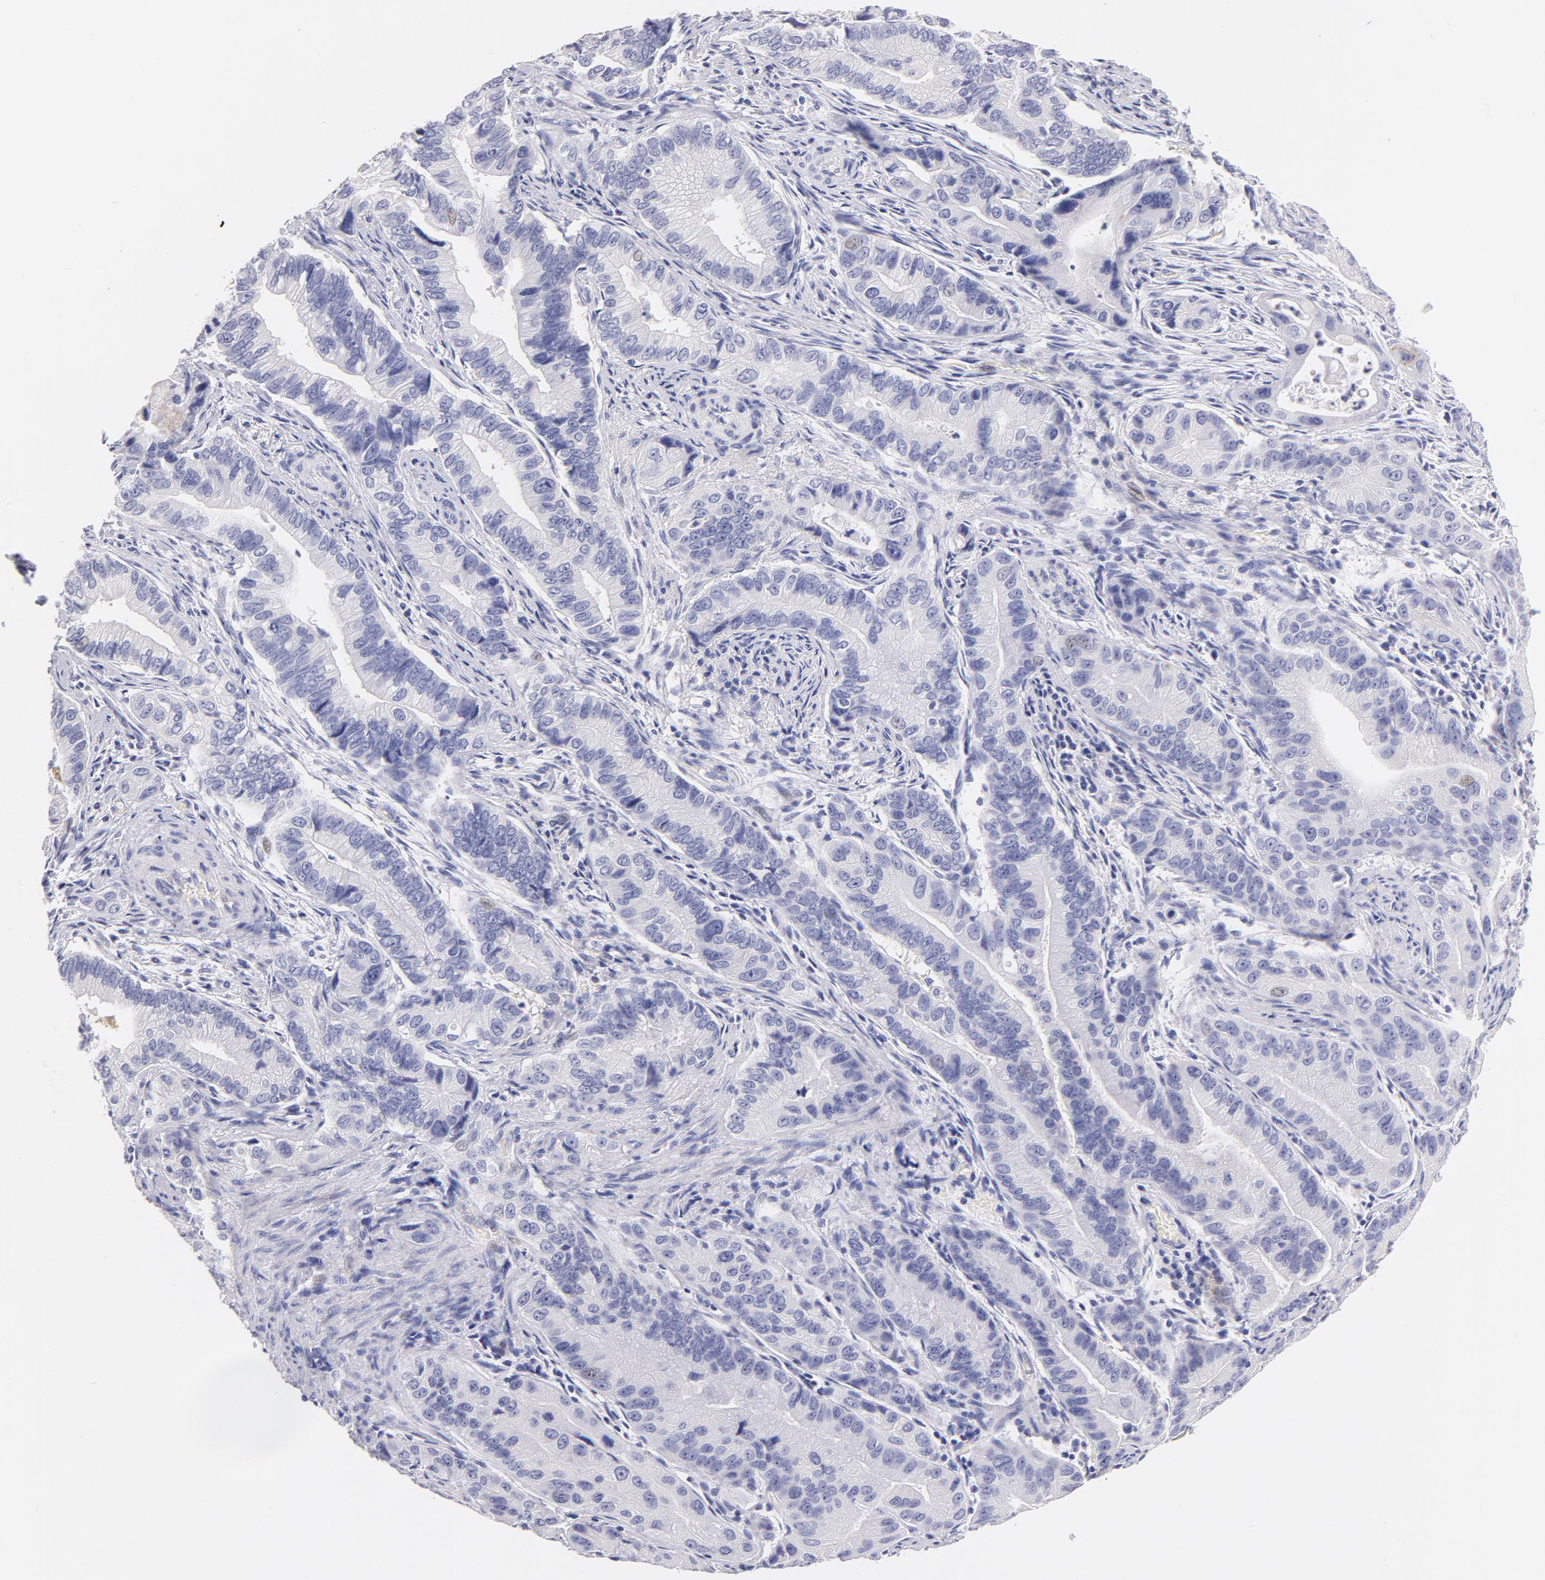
{"staining": {"intensity": "negative", "quantity": "none", "location": "none"}, "tissue": "pancreatic cancer", "cell_type": "Tumor cells", "image_type": "cancer", "snomed": [{"axis": "morphology", "description": "Adenocarcinoma, NOS"}, {"axis": "topography", "description": "Pancreas"}, {"axis": "topography", "description": "Stomach, upper"}], "caption": "A histopathology image of human pancreatic cancer (adenocarcinoma) is negative for staining in tumor cells. Nuclei are stained in blue.", "gene": "CD44", "patient": {"sex": "male", "age": 77}}